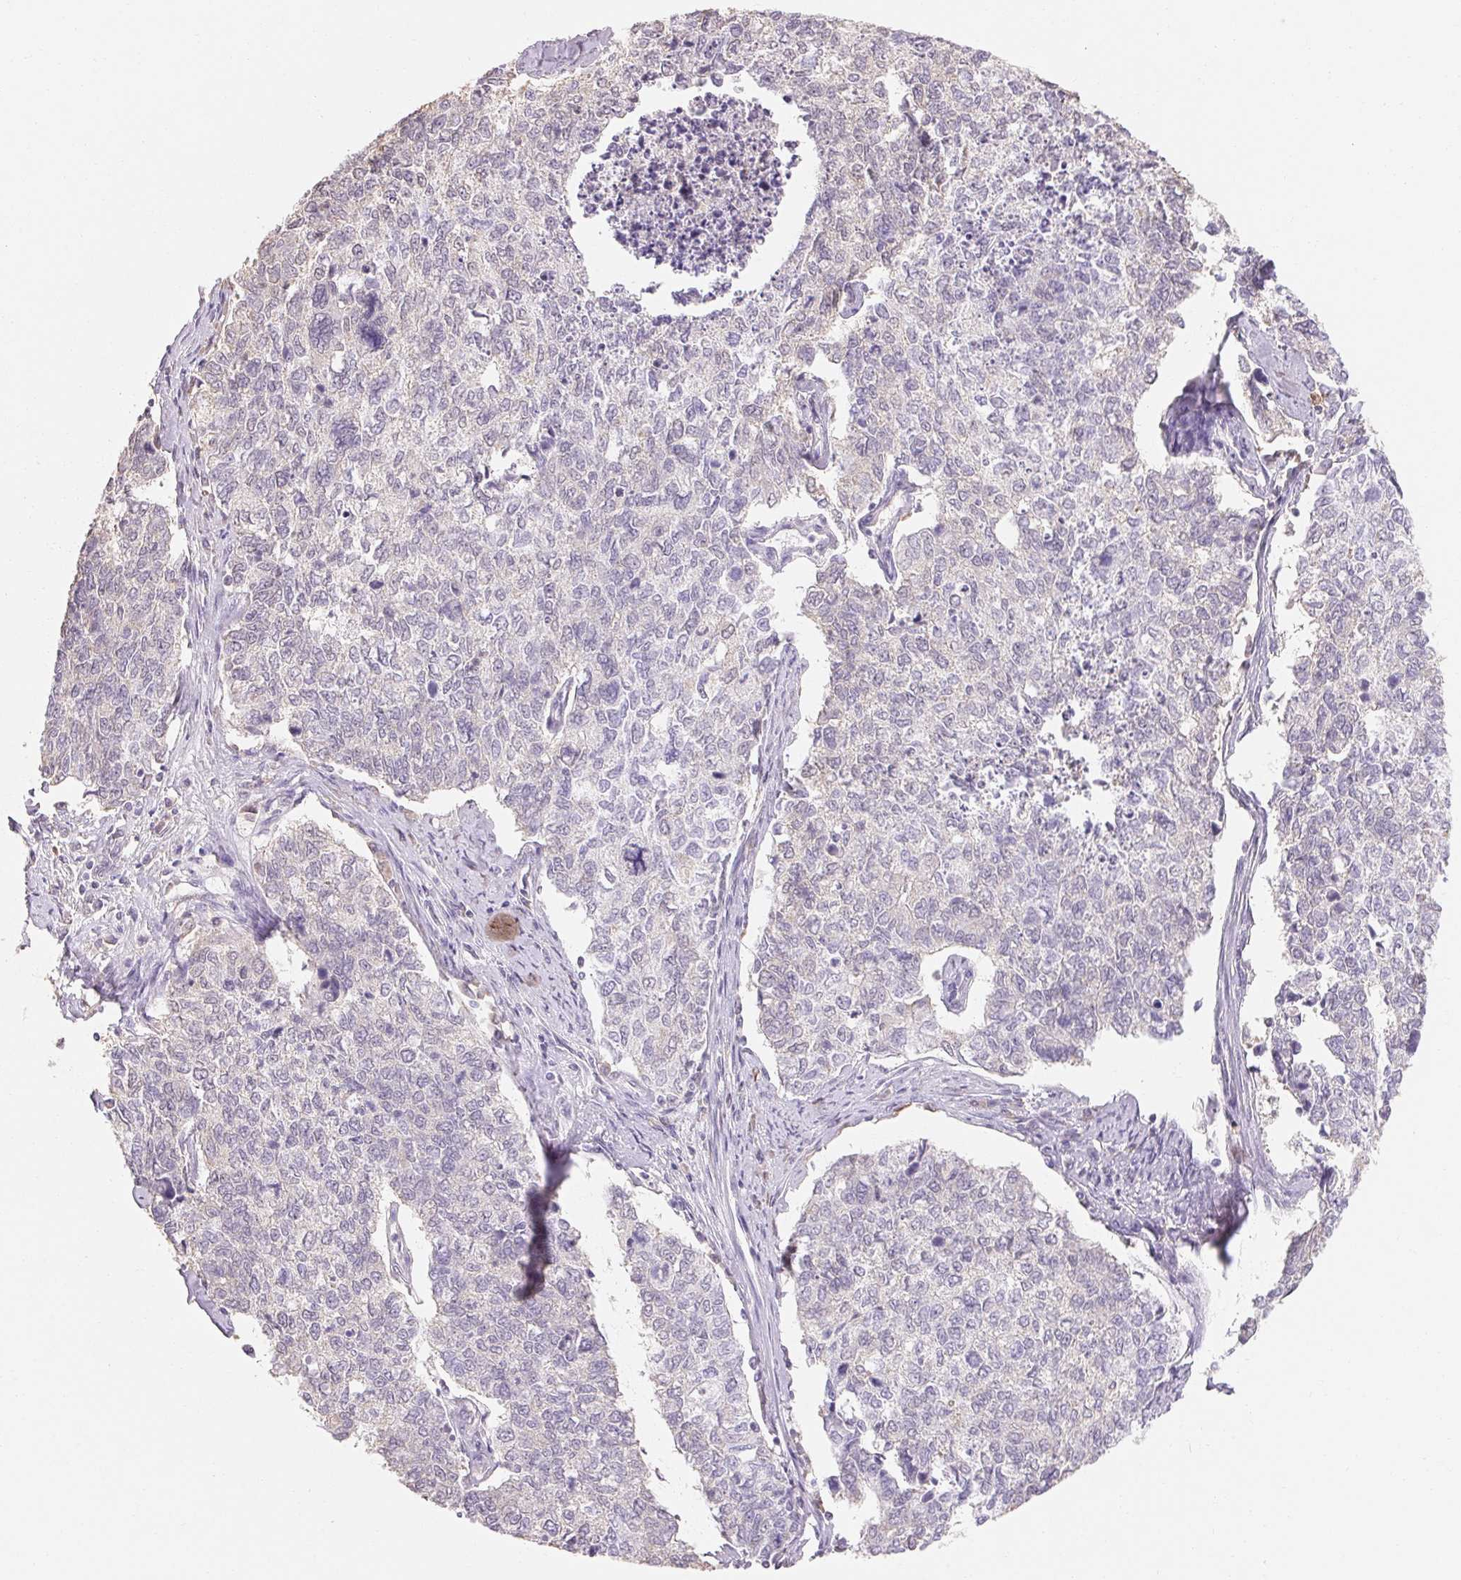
{"staining": {"intensity": "negative", "quantity": "none", "location": "none"}, "tissue": "cervical cancer", "cell_type": "Tumor cells", "image_type": "cancer", "snomed": [{"axis": "morphology", "description": "Adenocarcinoma, NOS"}, {"axis": "topography", "description": "Cervix"}], "caption": "DAB (3,3'-diaminobenzidine) immunohistochemical staining of cervical cancer (adenocarcinoma) reveals no significant staining in tumor cells.", "gene": "MAP7D2", "patient": {"sex": "female", "age": 63}}